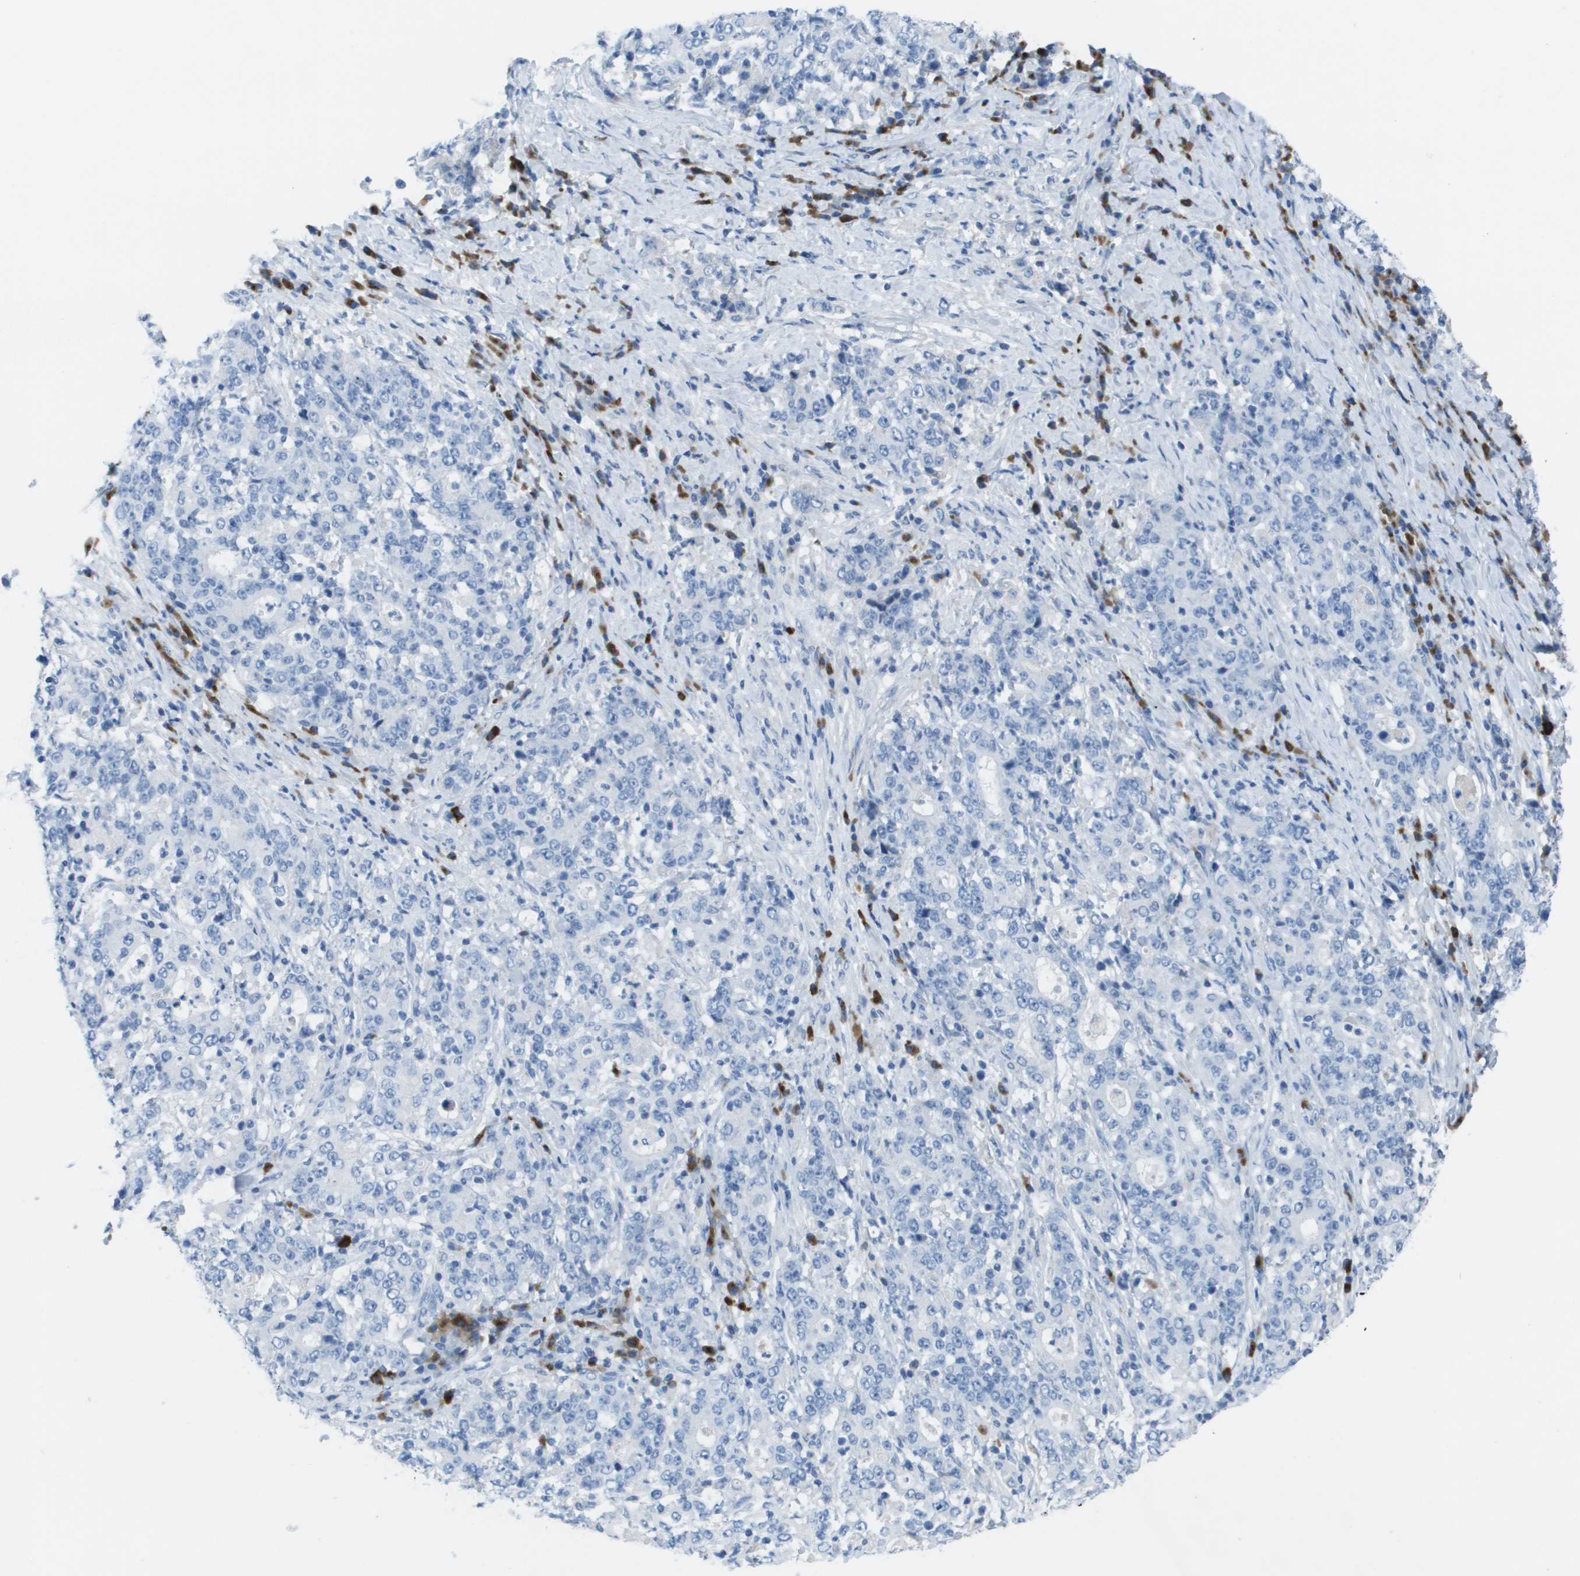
{"staining": {"intensity": "negative", "quantity": "none", "location": "none"}, "tissue": "stomach cancer", "cell_type": "Tumor cells", "image_type": "cancer", "snomed": [{"axis": "morphology", "description": "Normal tissue, NOS"}, {"axis": "morphology", "description": "Adenocarcinoma, NOS"}, {"axis": "topography", "description": "Stomach, upper"}, {"axis": "topography", "description": "Stomach"}], "caption": "IHC photomicrograph of neoplastic tissue: stomach cancer stained with DAB (3,3'-diaminobenzidine) shows no significant protein expression in tumor cells.", "gene": "GPR18", "patient": {"sex": "male", "age": 59}}